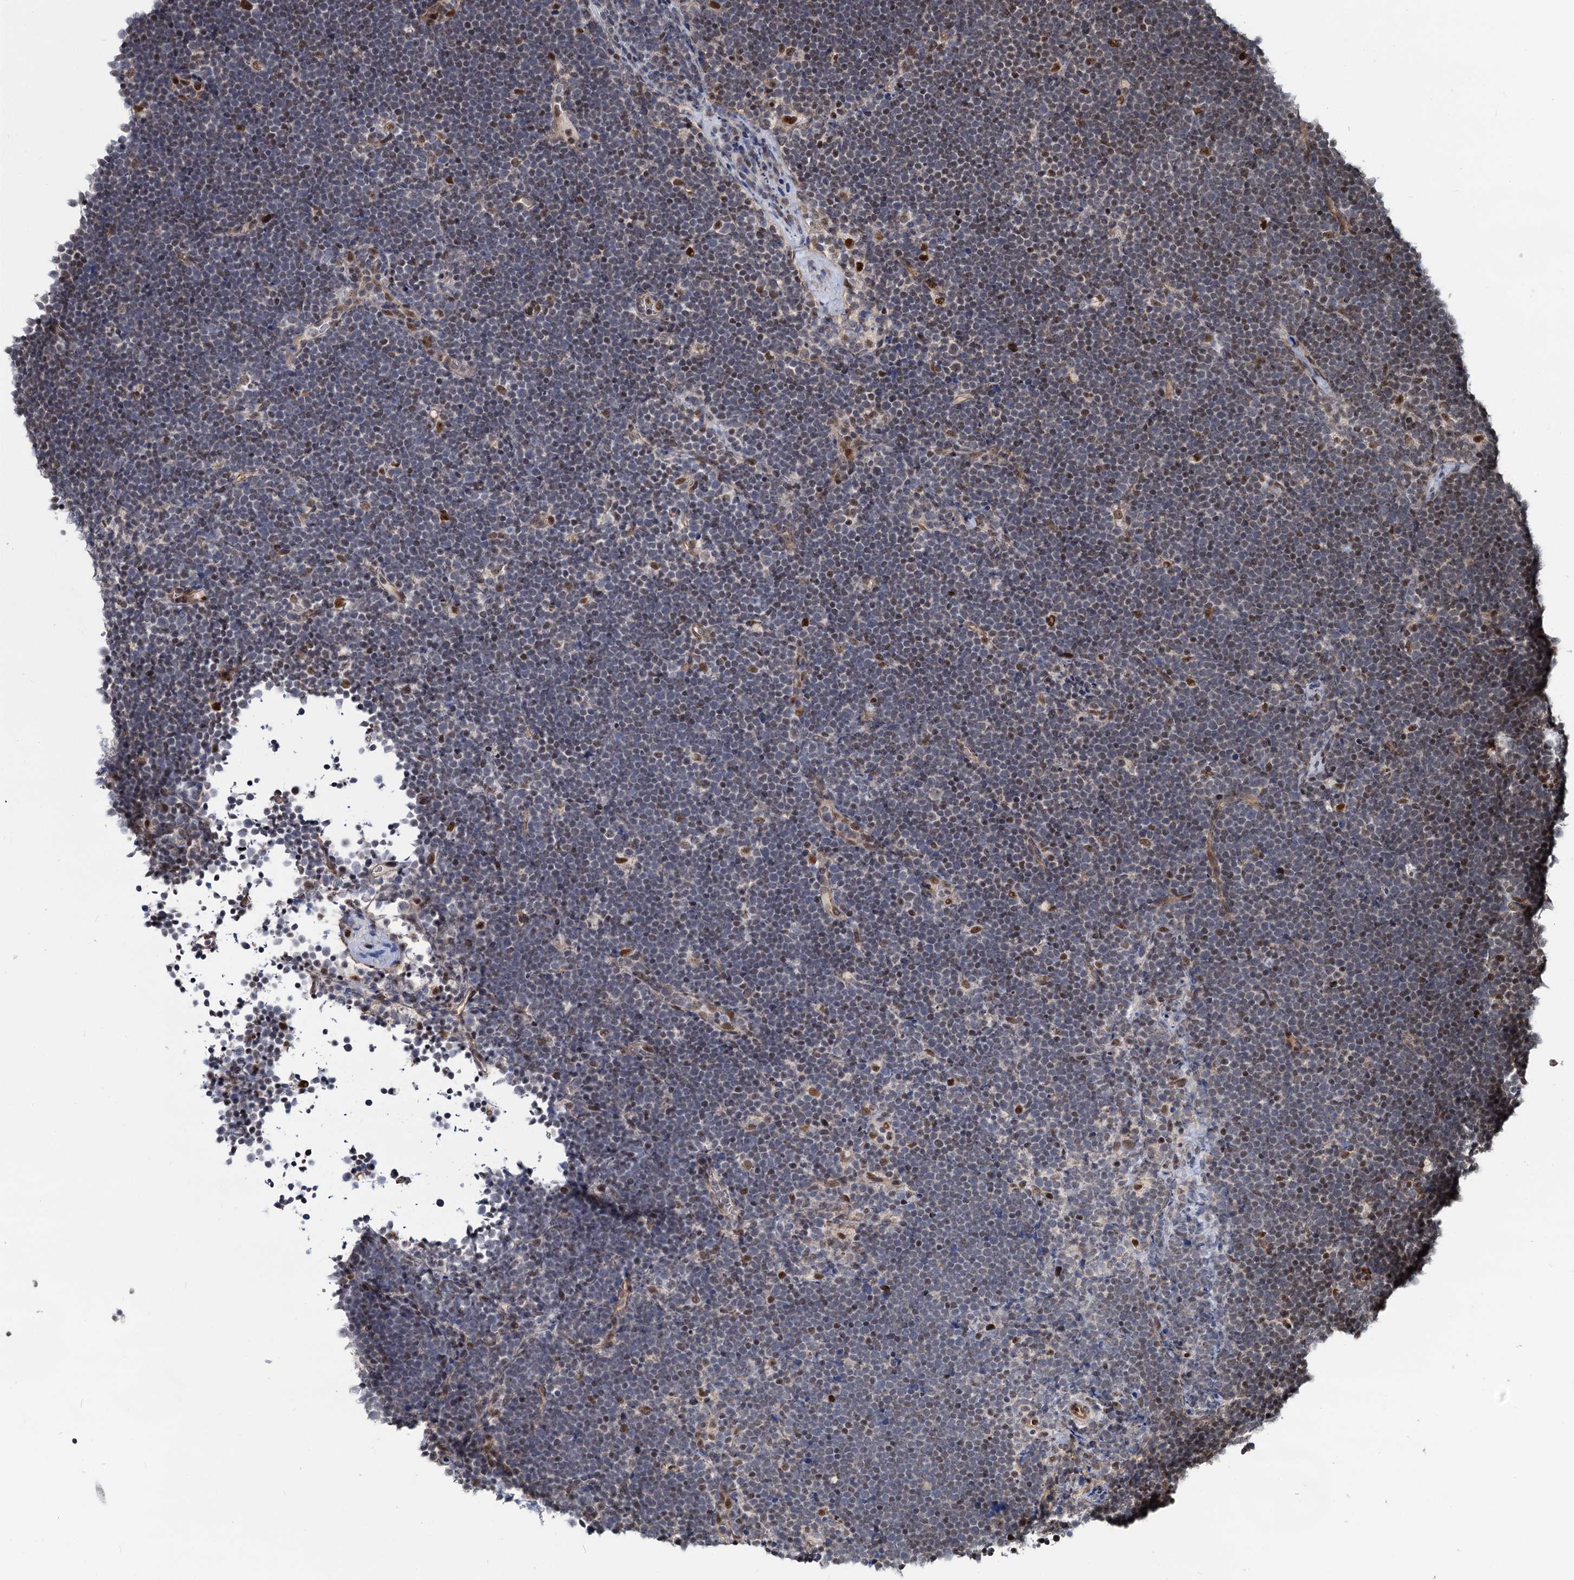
{"staining": {"intensity": "moderate", "quantity": "<25%", "location": "nuclear"}, "tissue": "lymphoma", "cell_type": "Tumor cells", "image_type": "cancer", "snomed": [{"axis": "morphology", "description": "Malignant lymphoma, non-Hodgkin's type, High grade"}, {"axis": "topography", "description": "Lymph node"}], "caption": "An image showing moderate nuclear expression in approximately <25% of tumor cells in lymphoma, as visualized by brown immunohistochemical staining.", "gene": "UBLCP1", "patient": {"sex": "male", "age": 13}}